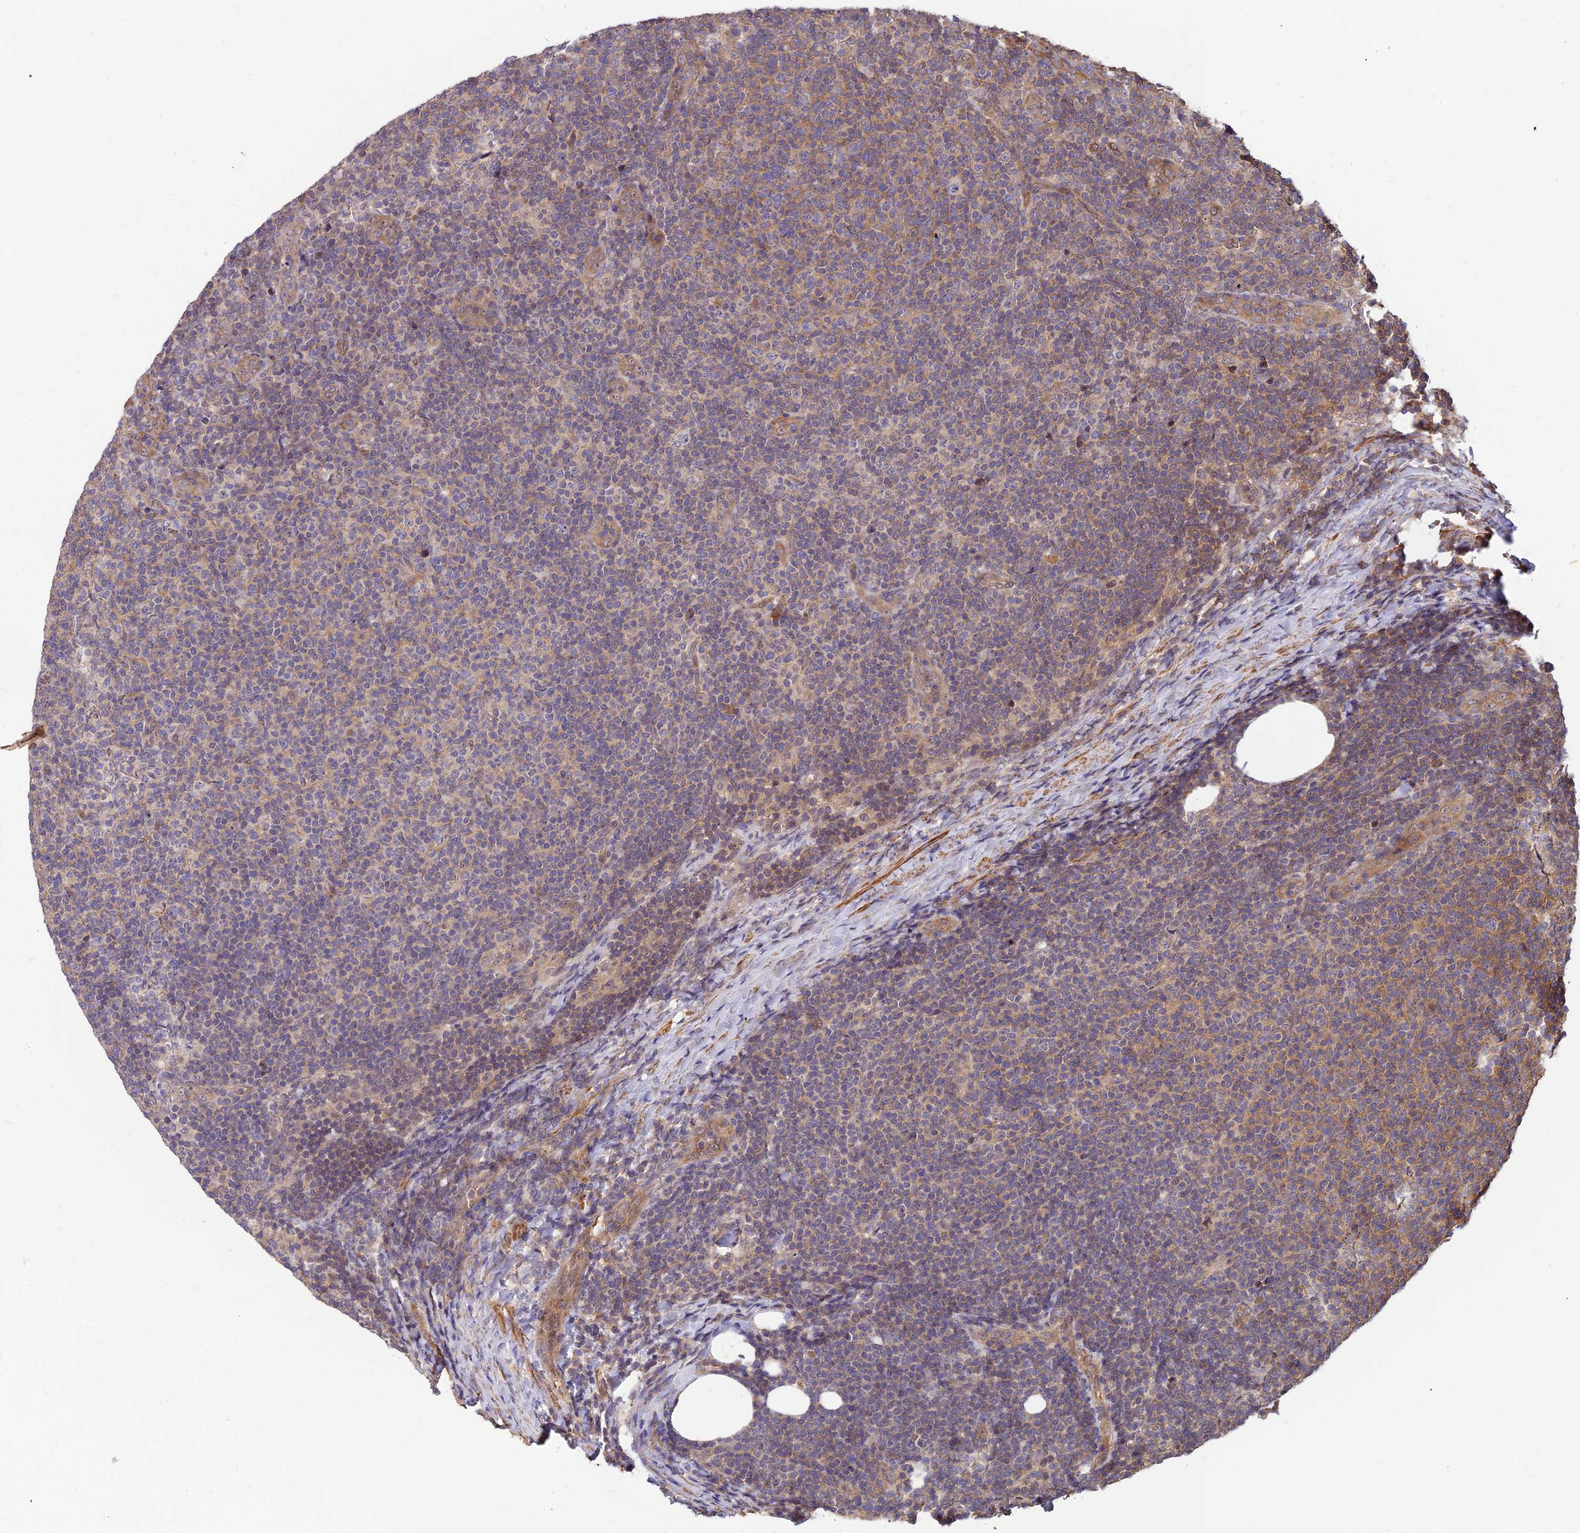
{"staining": {"intensity": "weak", "quantity": "25%-75%", "location": "cytoplasmic/membranous"}, "tissue": "lymphoma", "cell_type": "Tumor cells", "image_type": "cancer", "snomed": [{"axis": "morphology", "description": "Malignant lymphoma, non-Hodgkin's type, Low grade"}, {"axis": "topography", "description": "Lymph node"}], "caption": "This micrograph reveals immunohistochemistry staining of lymphoma, with low weak cytoplasmic/membranous positivity in about 25%-75% of tumor cells.", "gene": "ZNF467", "patient": {"sex": "male", "age": 66}}